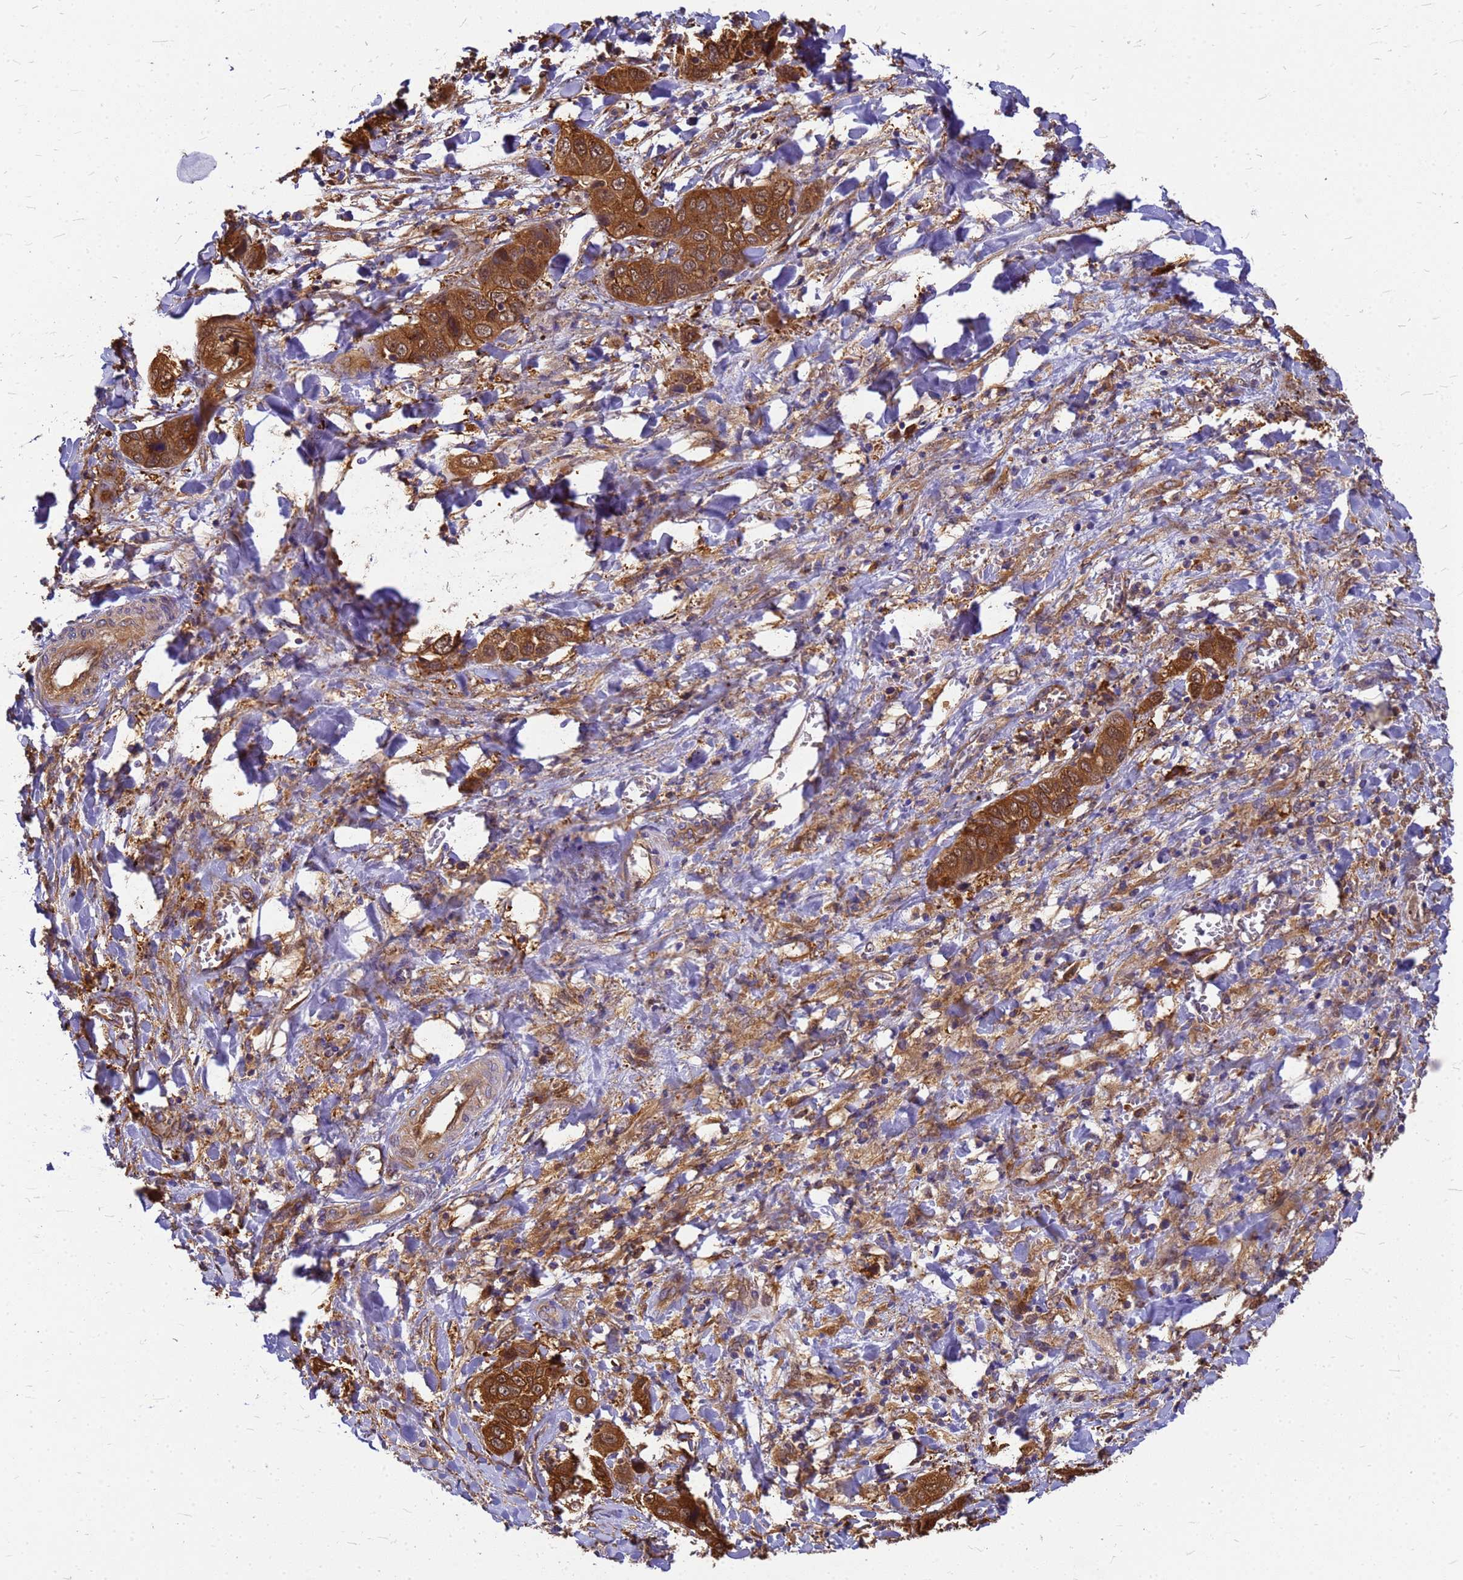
{"staining": {"intensity": "strong", "quantity": ">75%", "location": "cytoplasmic/membranous"}, "tissue": "liver cancer", "cell_type": "Tumor cells", "image_type": "cancer", "snomed": [{"axis": "morphology", "description": "Cholangiocarcinoma"}, {"axis": "topography", "description": "Liver"}], "caption": "Immunohistochemistry (IHC) histopathology image of neoplastic tissue: liver cancer stained using immunohistochemistry demonstrates high levels of strong protein expression localized specifically in the cytoplasmic/membranous of tumor cells, appearing as a cytoplasmic/membranous brown color.", "gene": "GID4", "patient": {"sex": "female", "age": 52}}